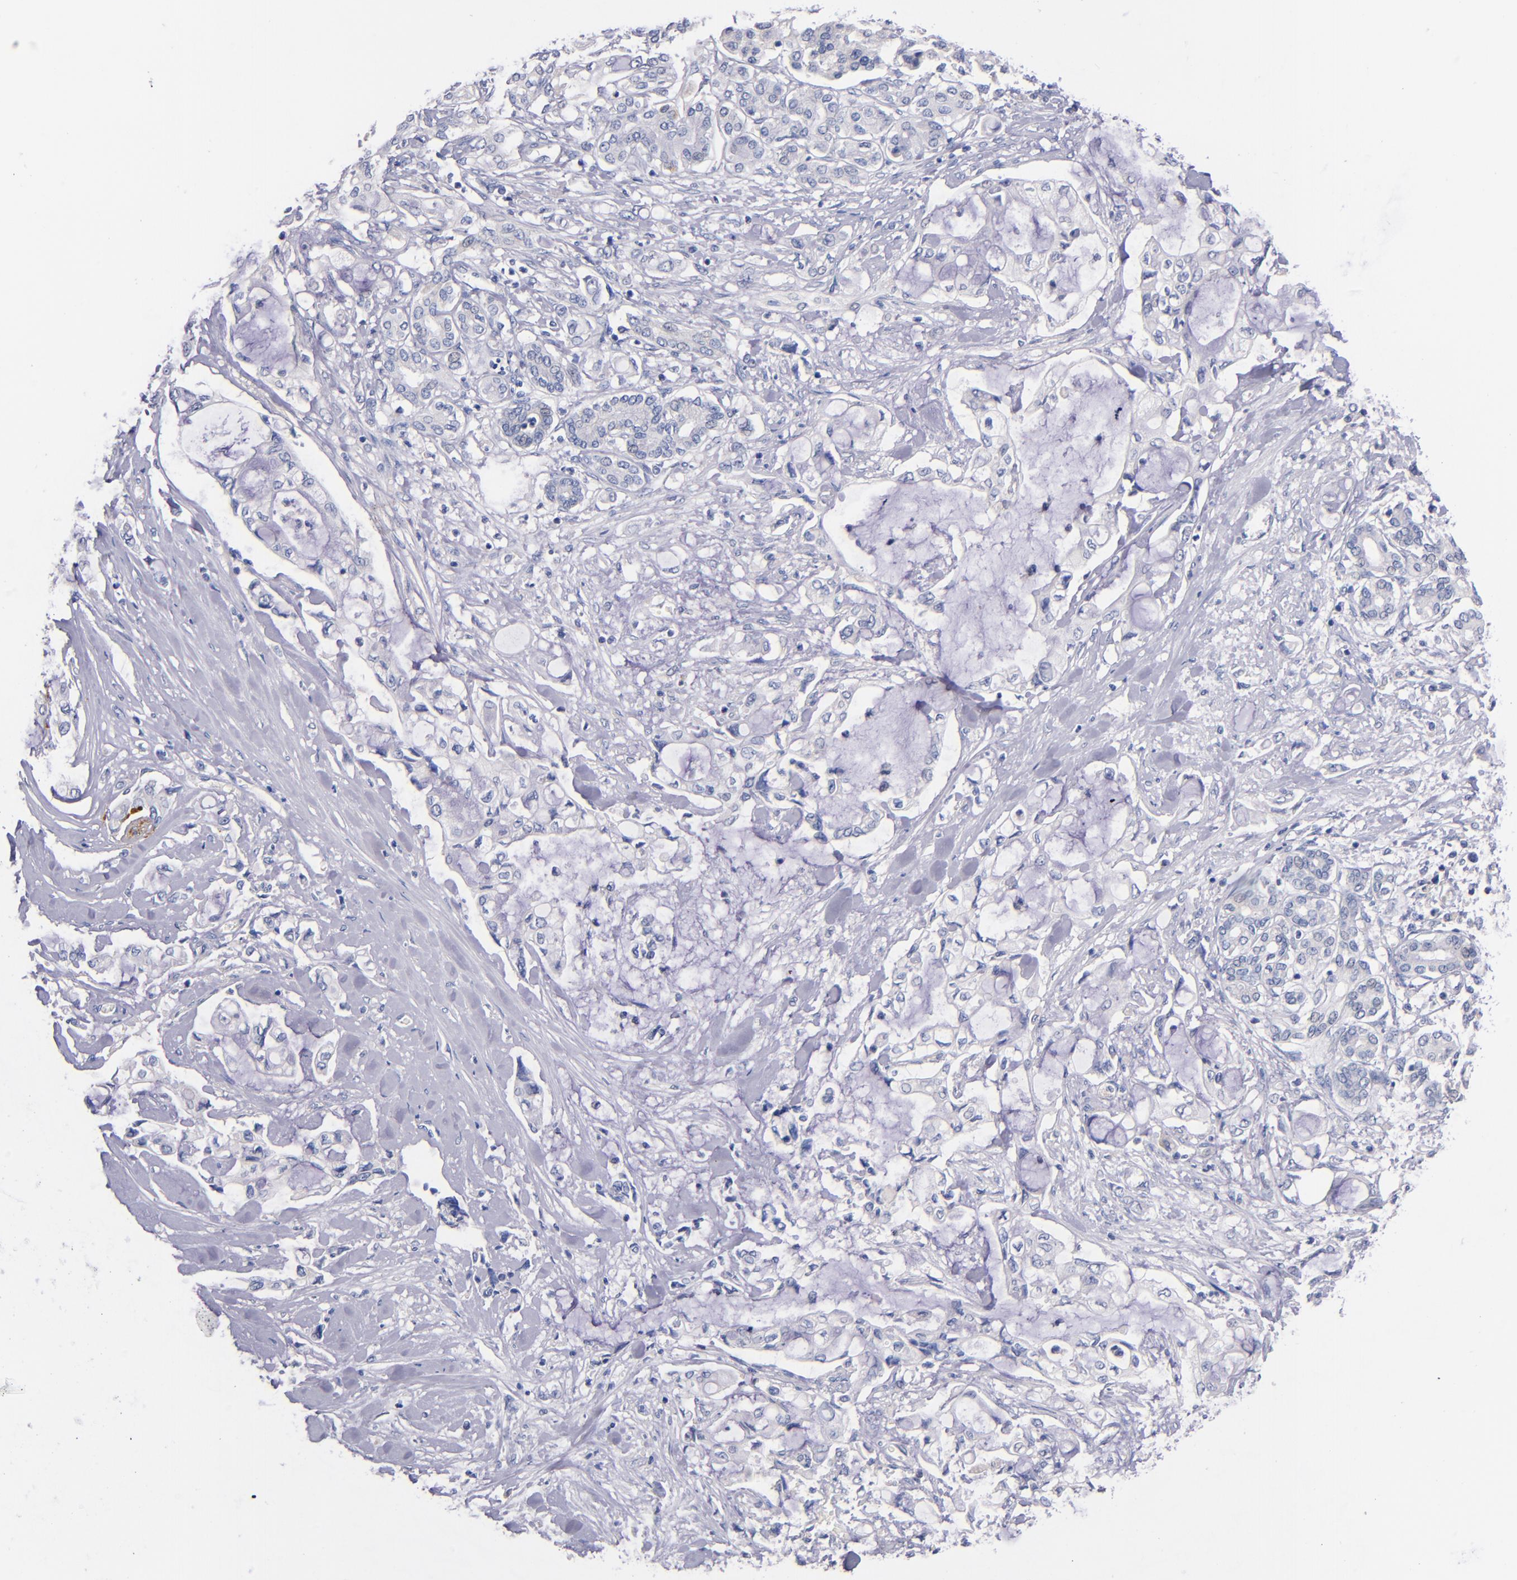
{"staining": {"intensity": "negative", "quantity": "none", "location": "none"}, "tissue": "pancreatic cancer", "cell_type": "Tumor cells", "image_type": "cancer", "snomed": [{"axis": "morphology", "description": "Adenocarcinoma, NOS"}, {"axis": "topography", "description": "Pancreas"}], "caption": "An immunohistochemistry micrograph of pancreatic cancer (adenocarcinoma) is shown. There is no staining in tumor cells of pancreatic cancer (adenocarcinoma).", "gene": "CNTNAP2", "patient": {"sex": "female", "age": 70}}